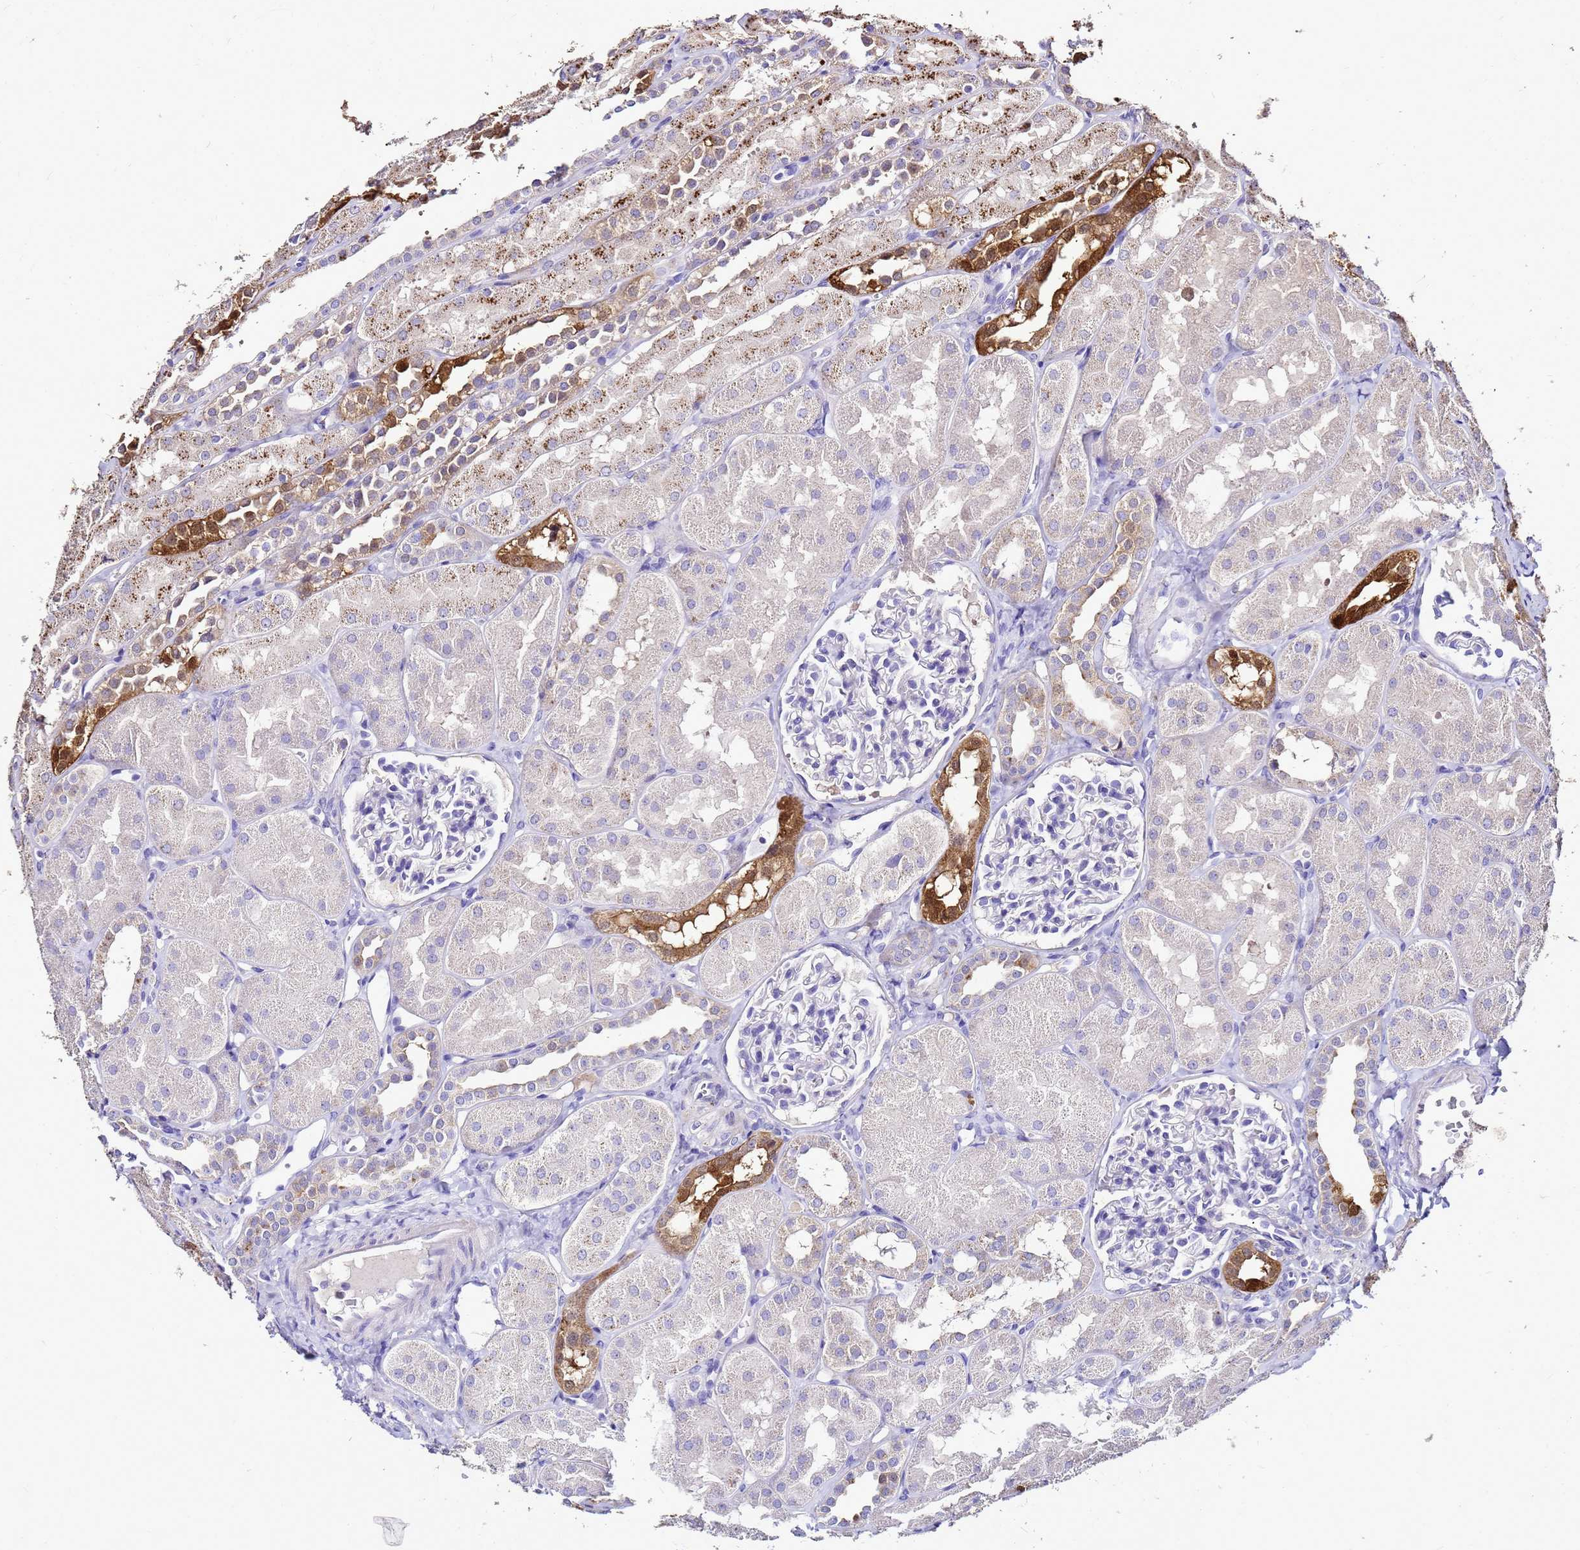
{"staining": {"intensity": "negative", "quantity": "none", "location": "none"}, "tissue": "kidney", "cell_type": "Cells in glomeruli", "image_type": "normal", "snomed": [{"axis": "morphology", "description": "Normal tissue, NOS"}, {"axis": "topography", "description": "Kidney"}, {"axis": "topography", "description": "Urinary bladder"}], "caption": "A high-resolution micrograph shows IHC staining of unremarkable kidney, which exhibits no significant expression in cells in glomeruli. (DAB (3,3'-diaminobenzidine) immunohistochemistry (IHC) visualized using brightfield microscopy, high magnification).", "gene": "S100A2", "patient": {"sex": "male", "age": 16}}